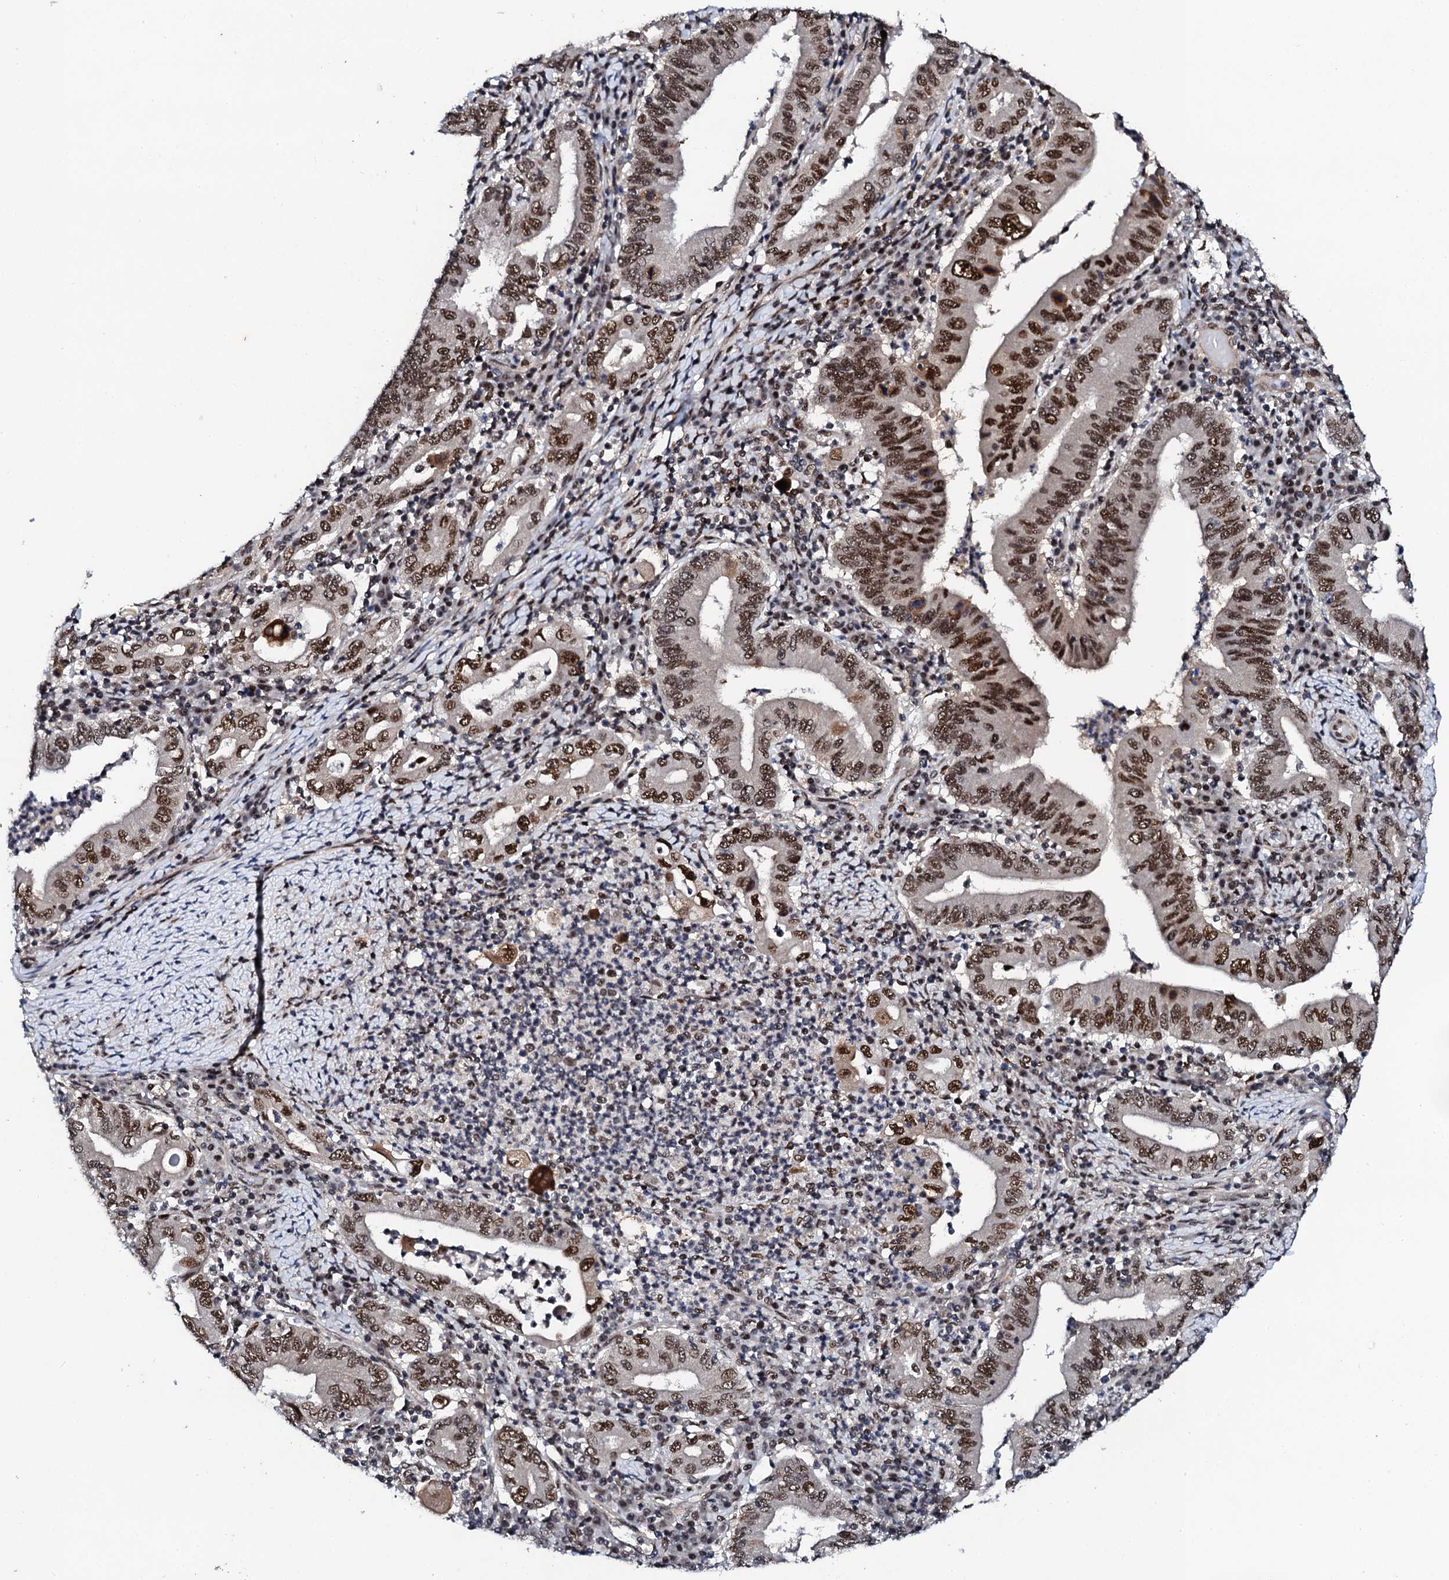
{"staining": {"intensity": "strong", "quantity": ">75%", "location": "nuclear"}, "tissue": "stomach cancer", "cell_type": "Tumor cells", "image_type": "cancer", "snomed": [{"axis": "morphology", "description": "Normal tissue, NOS"}, {"axis": "morphology", "description": "Adenocarcinoma, NOS"}, {"axis": "topography", "description": "Esophagus"}, {"axis": "topography", "description": "Stomach, upper"}, {"axis": "topography", "description": "Peripheral nerve tissue"}], "caption": "Stomach adenocarcinoma tissue displays strong nuclear staining in approximately >75% of tumor cells", "gene": "CSTF3", "patient": {"sex": "male", "age": 62}}